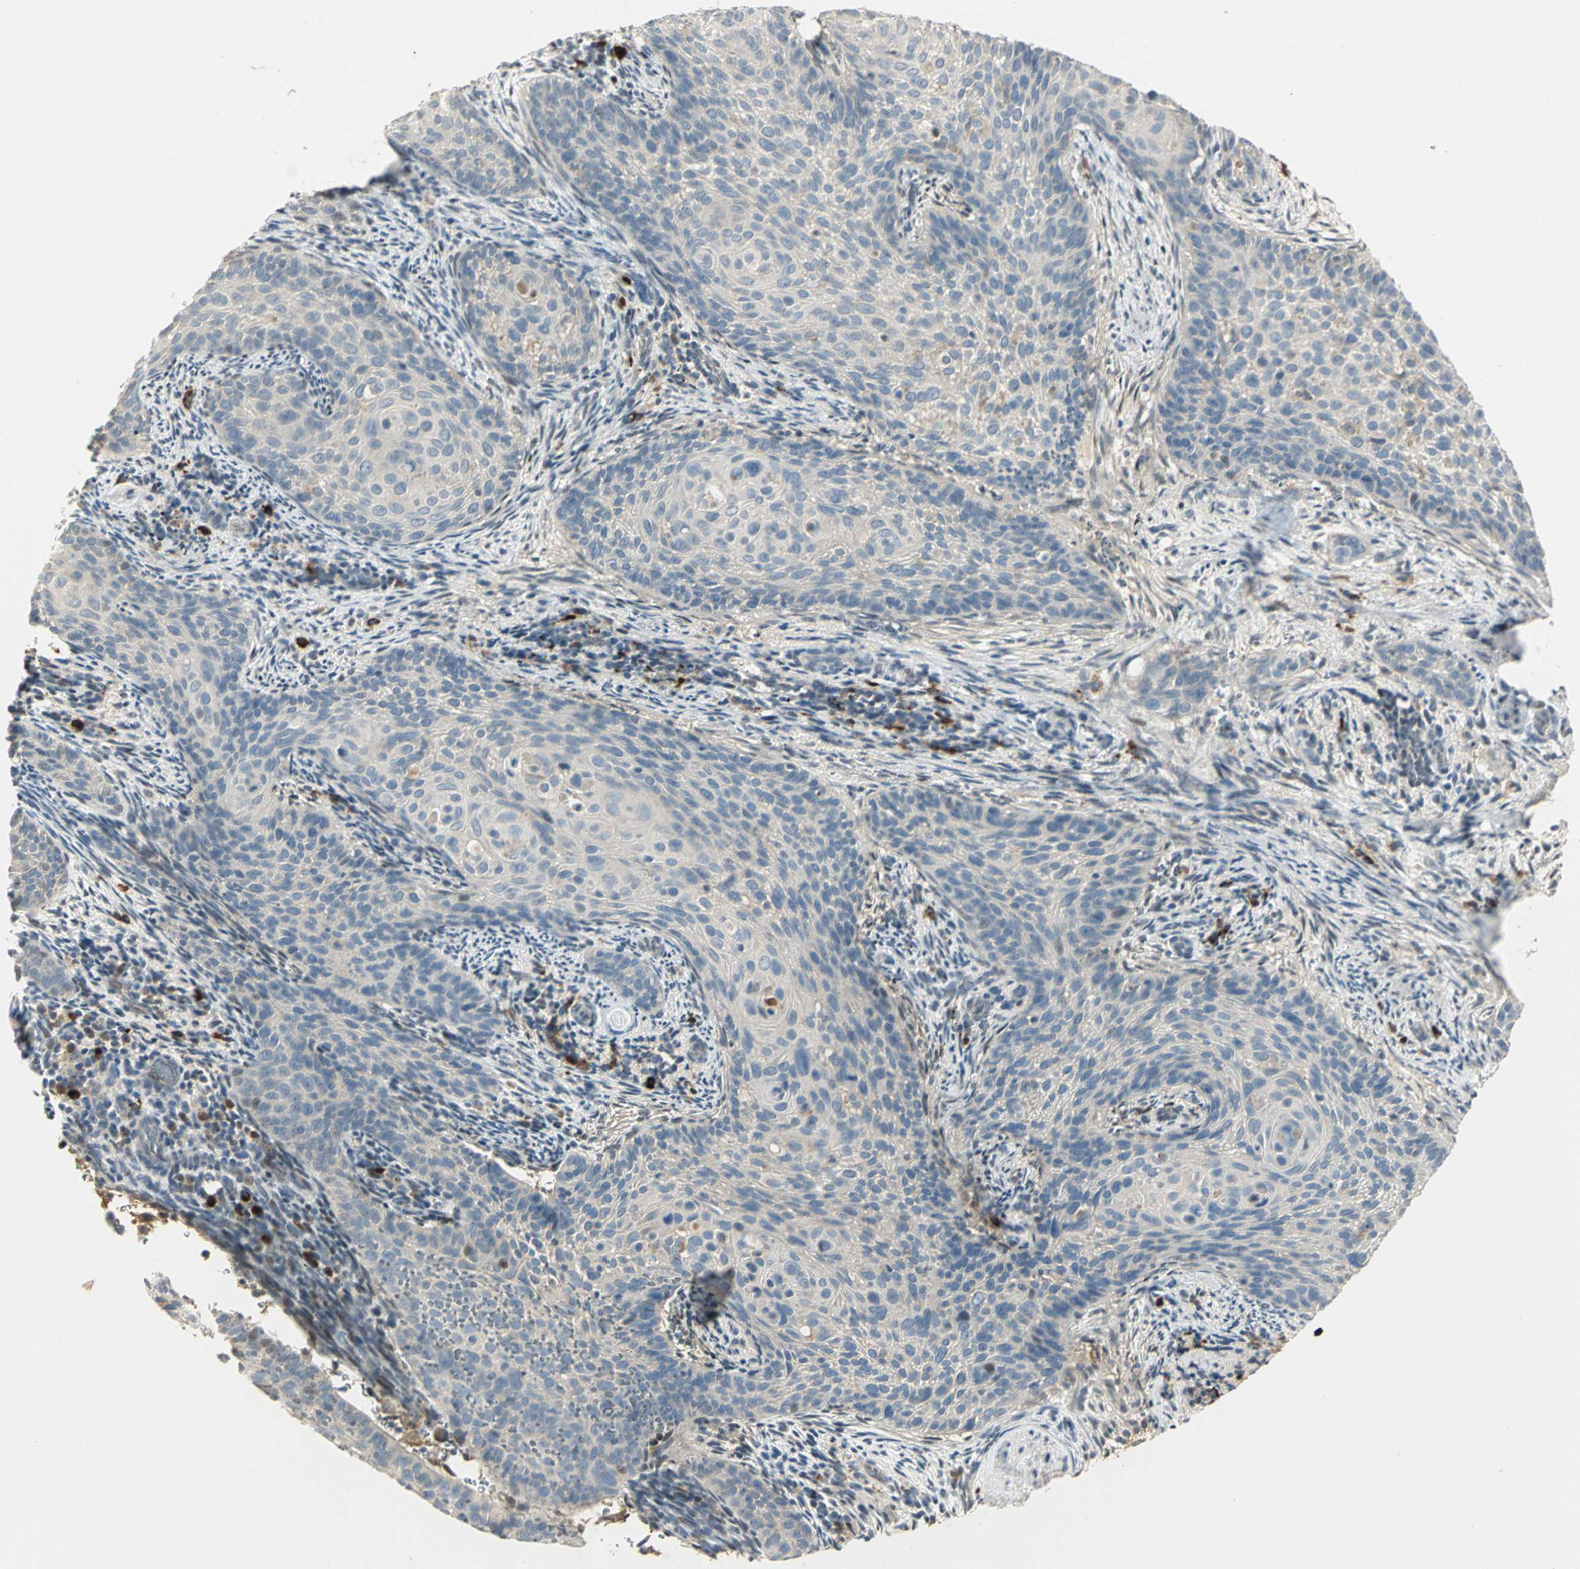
{"staining": {"intensity": "negative", "quantity": "none", "location": "none"}, "tissue": "cervical cancer", "cell_type": "Tumor cells", "image_type": "cancer", "snomed": [{"axis": "morphology", "description": "Squamous cell carcinoma, NOS"}, {"axis": "topography", "description": "Cervix"}], "caption": "Immunohistochemistry (IHC) of human cervical cancer (squamous cell carcinoma) demonstrates no expression in tumor cells.", "gene": "PROC", "patient": {"sex": "female", "age": 33}}